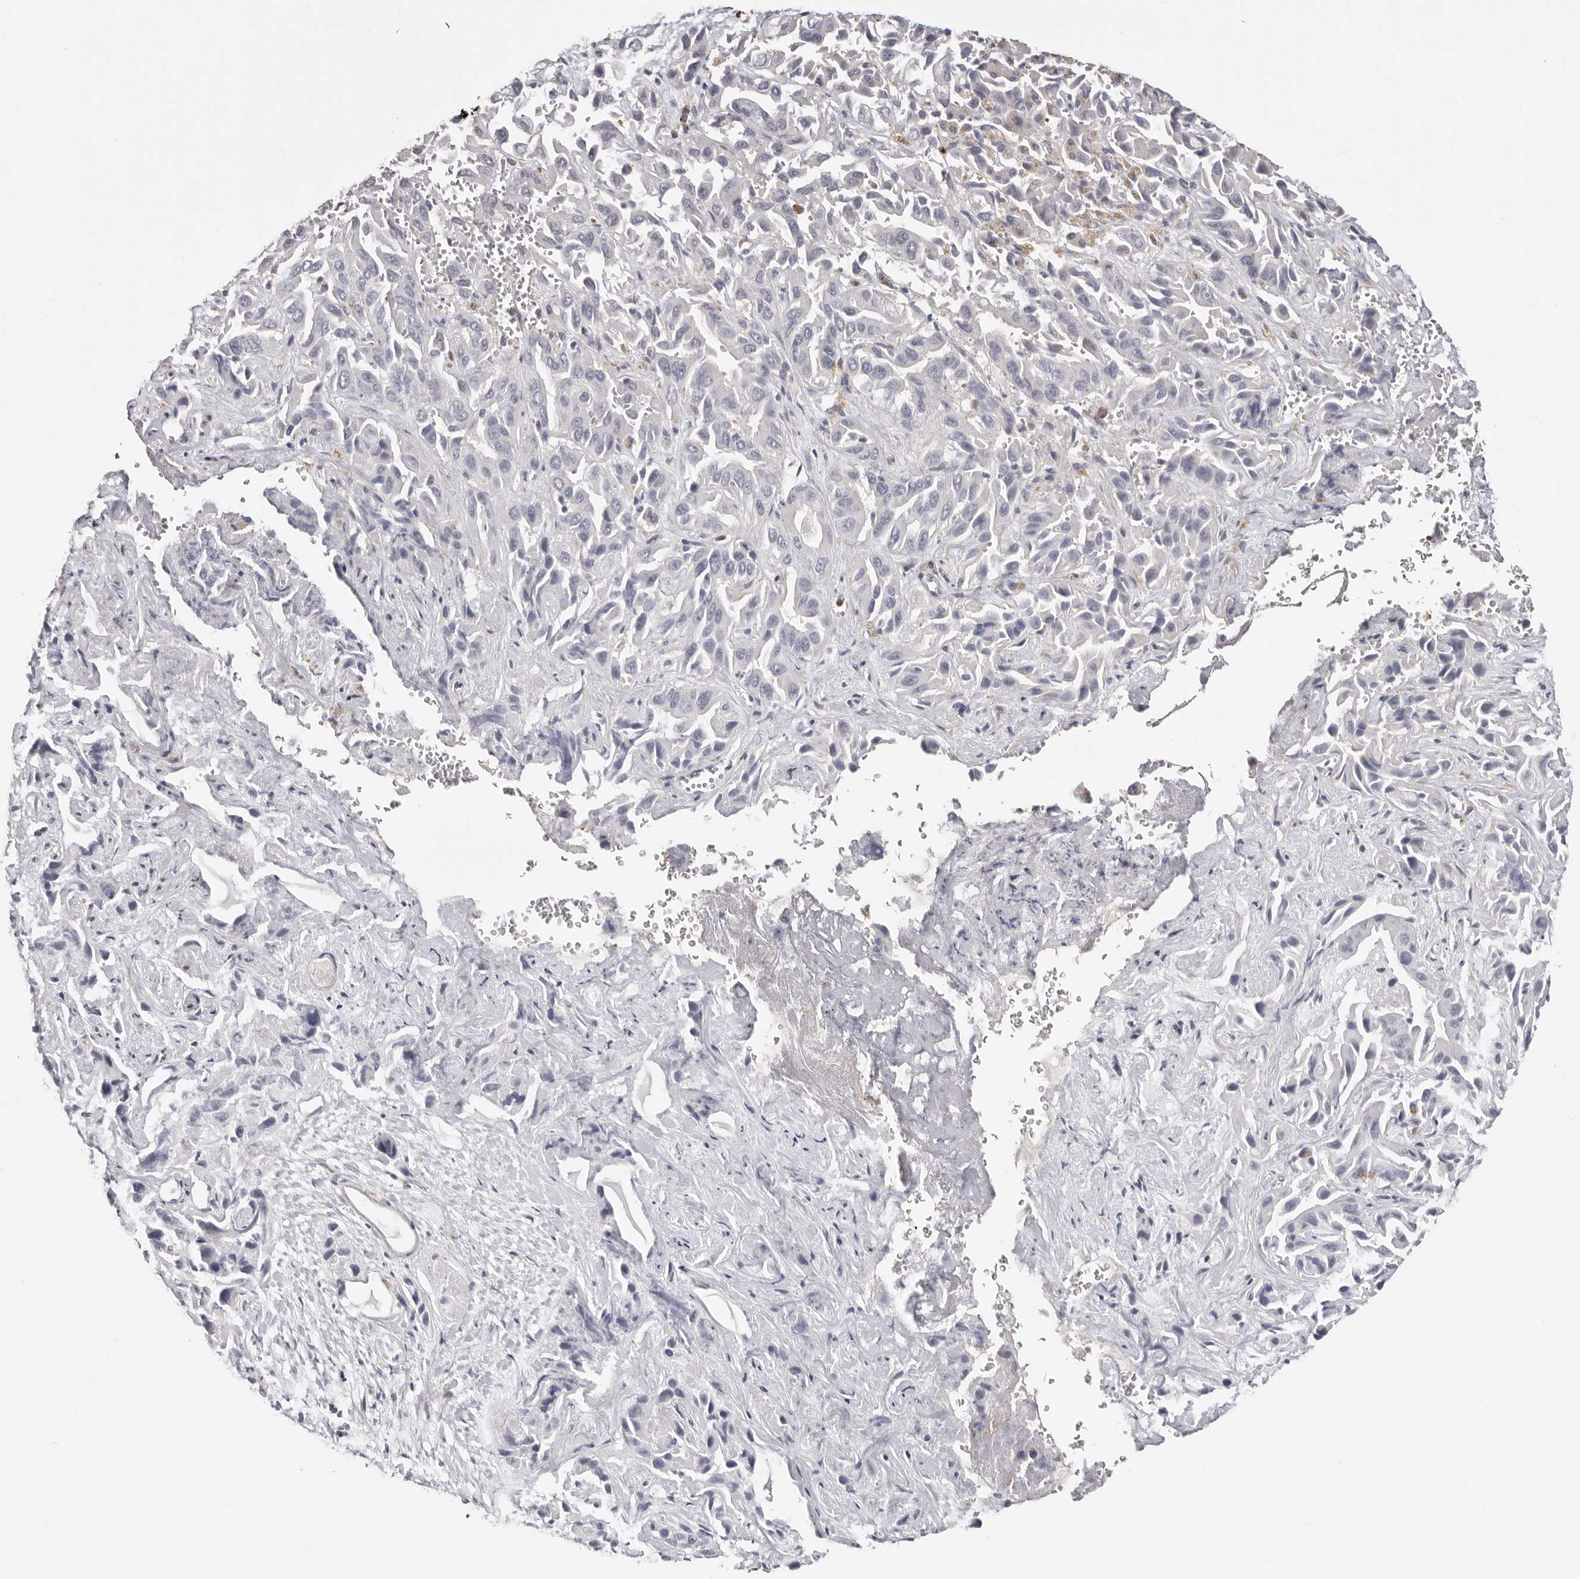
{"staining": {"intensity": "negative", "quantity": "none", "location": "none"}, "tissue": "liver cancer", "cell_type": "Tumor cells", "image_type": "cancer", "snomed": [{"axis": "morphology", "description": "Cholangiocarcinoma"}, {"axis": "topography", "description": "Liver"}], "caption": "Tumor cells are negative for brown protein staining in cholangiocarcinoma (liver). Brightfield microscopy of immunohistochemistry stained with DAB (3,3'-diaminobenzidine) (brown) and hematoxylin (blue), captured at high magnification.", "gene": "SMAD7", "patient": {"sex": "female", "age": 52}}